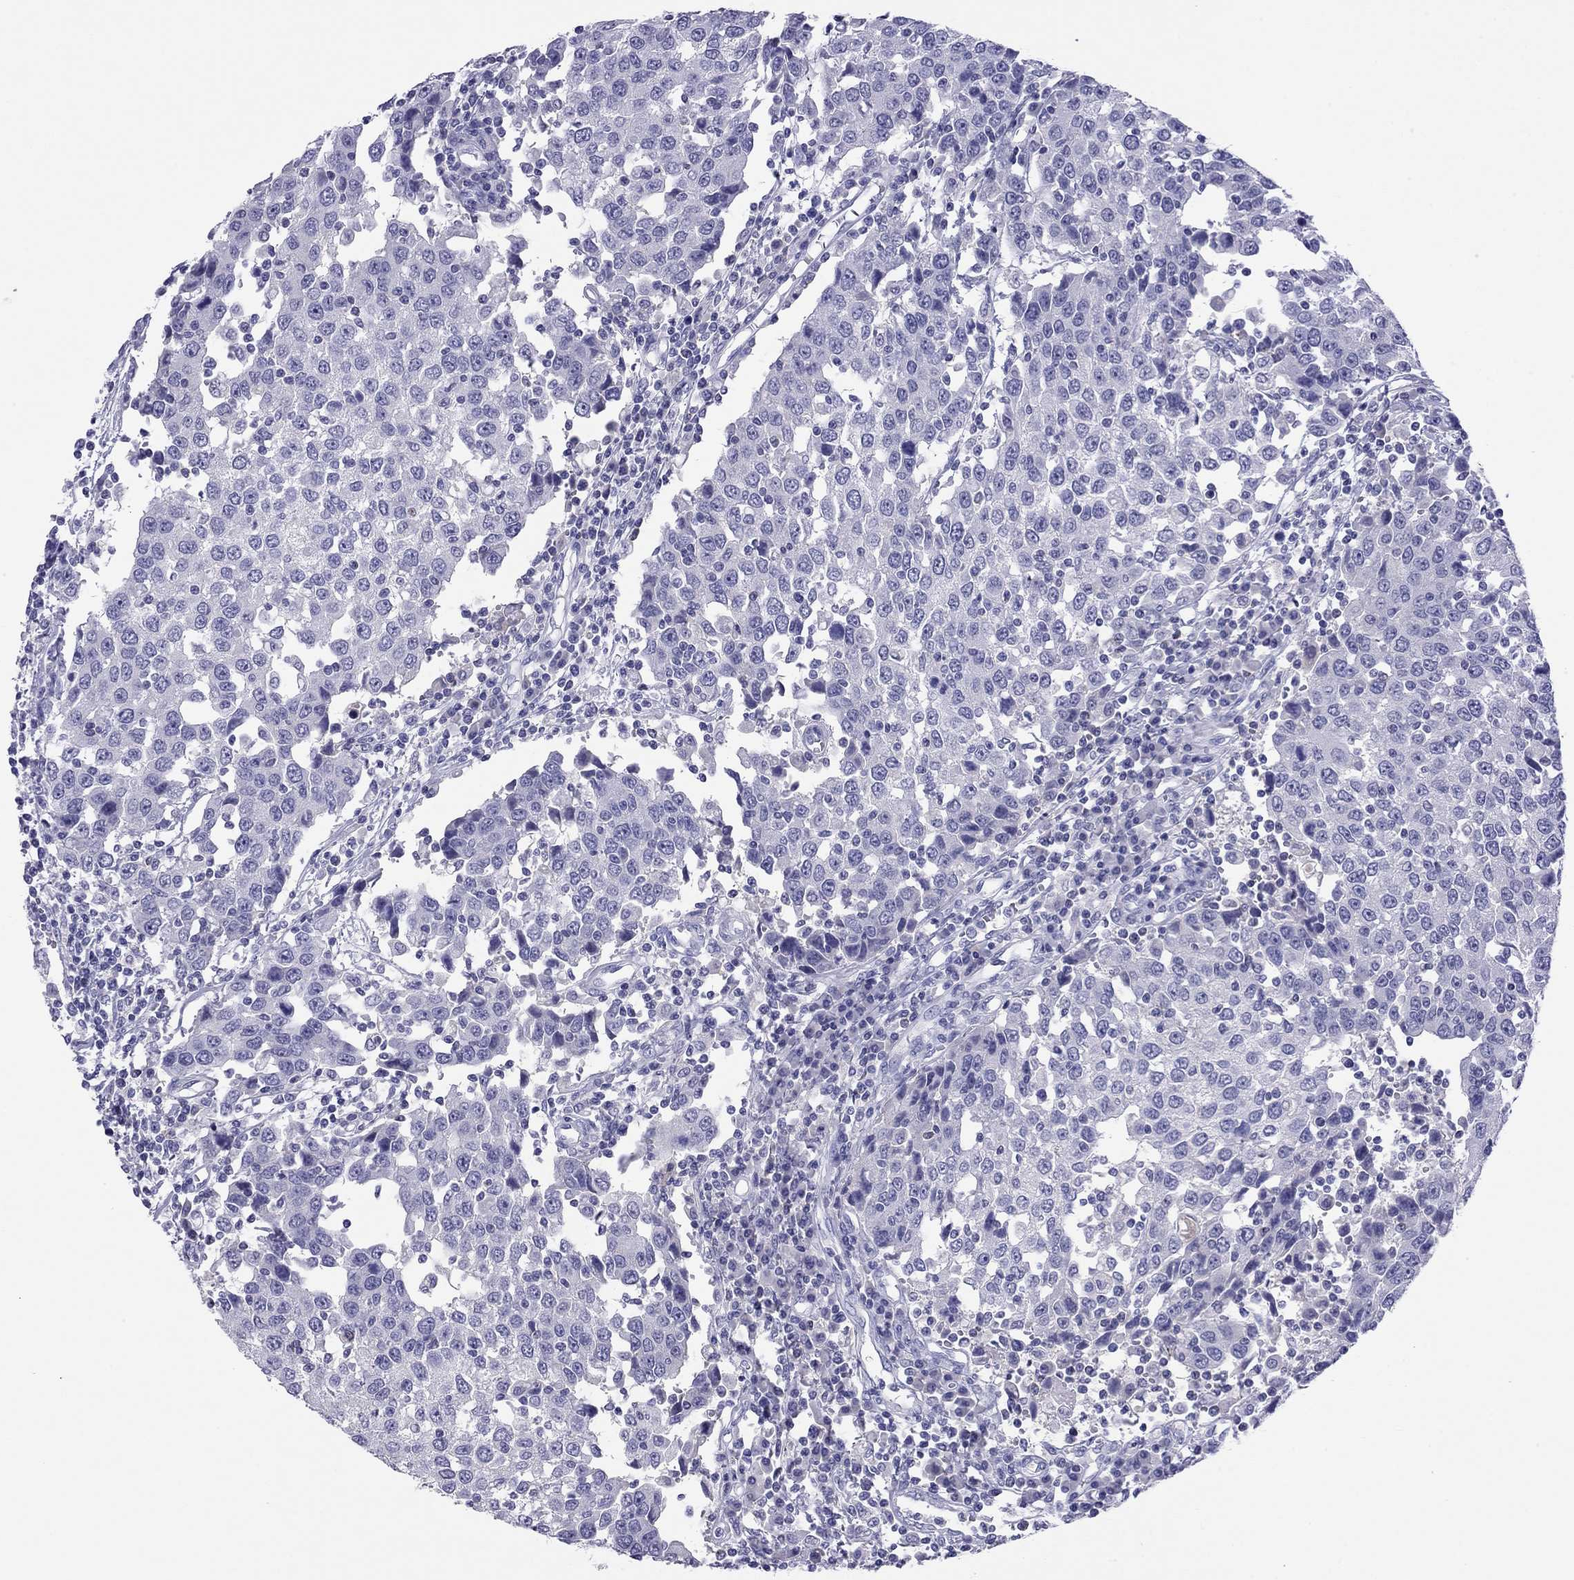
{"staining": {"intensity": "negative", "quantity": "none", "location": "none"}, "tissue": "urothelial cancer", "cell_type": "Tumor cells", "image_type": "cancer", "snomed": [{"axis": "morphology", "description": "Urothelial carcinoma, High grade"}, {"axis": "topography", "description": "Urinary bladder"}], "caption": "Histopathology image shows no protein expression in tumor cells of urothelial carcinoma (high-grade) tissue. (DAB (3,3'-diaminobenzidine) immunohistochemistry (IHC) with hematoxylin counter stain).", "gene": "ODF4", "patient": {"sex": "female", "age": 85}}